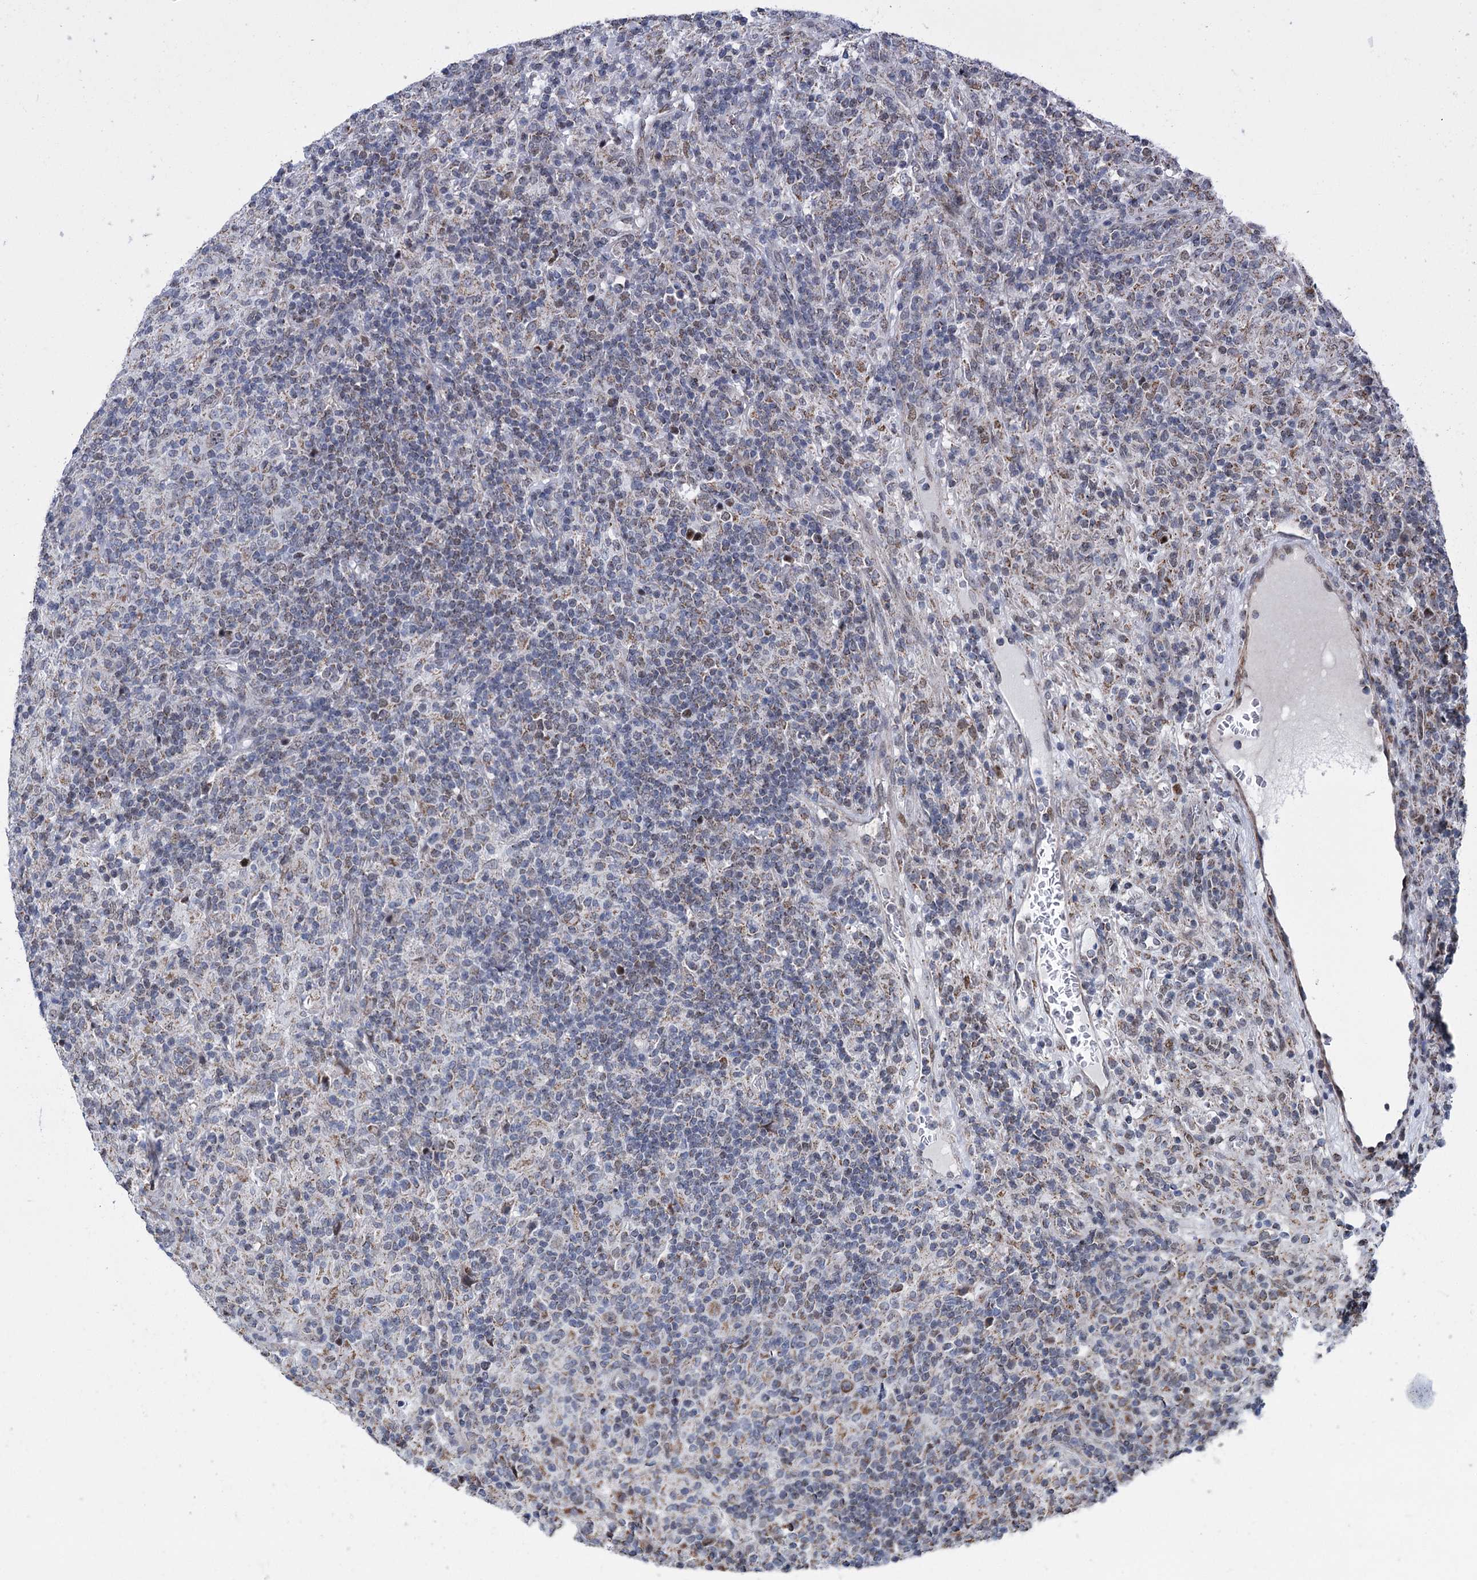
{"staining": {"intensity": "negative", "quantity": "none", "location": "none"}, "tissue": "lymphoma", "cell_type": "Tumor cells", "image_type": "cancer", "snomed": [{"axis": "morphology", "description": "Hodgkin's disease, NOS"}, {"axis": "topography", "description": "Lymph node"}], "caption": "DAB immunohistochemical staining of lymphoma exhibits no significant positivity in tumor cells. The staining is performed using DAB (3,3'-diaminobenzidine) brown chromogen with nuclei counter-stained in using hematoxylin.", "gene": "MORN3", "patient": {"sex": "male", "age": 70}}